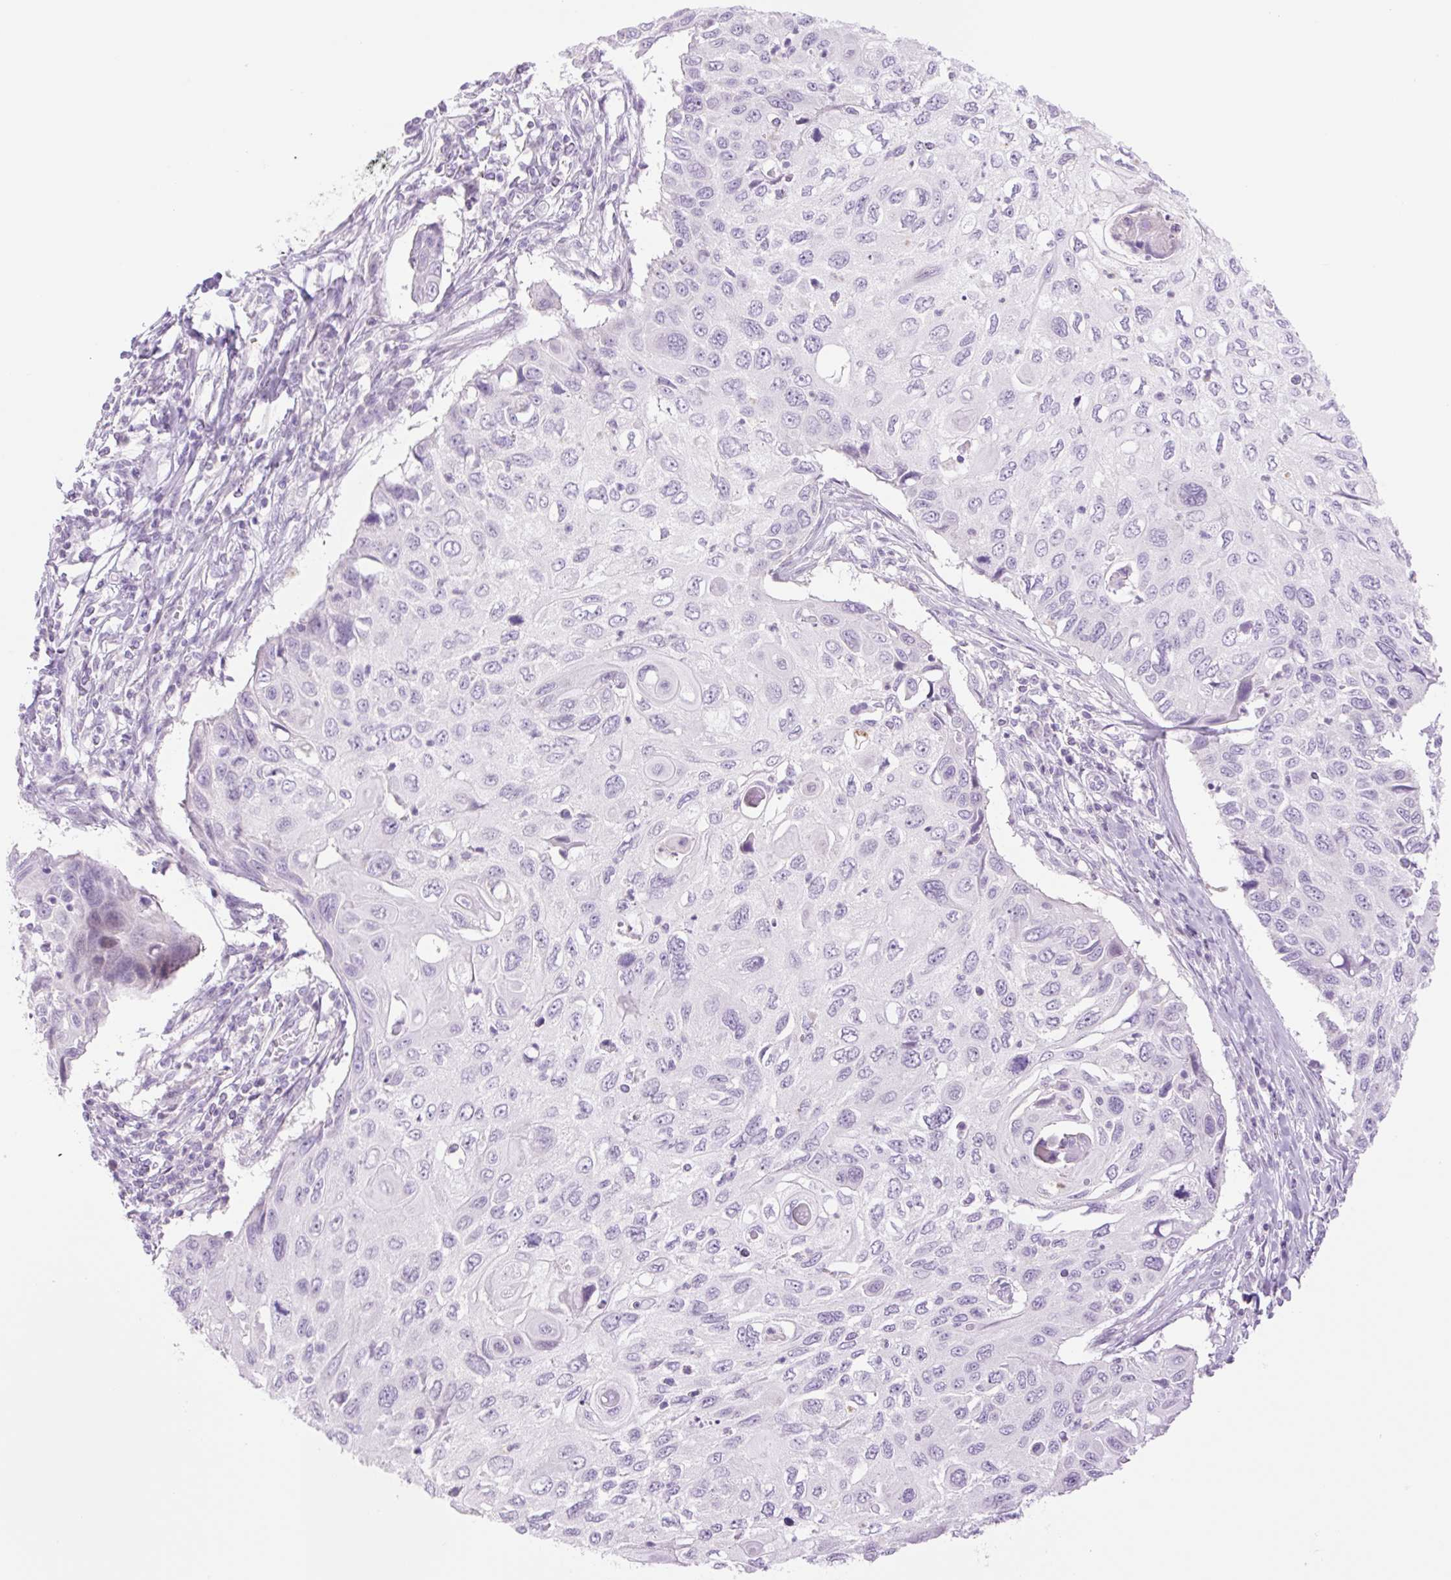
{"staining": {"intensity": "negative", "quantity": "none", "location": "none"}, "tissue": "cervical cancer", "cell_type": "Tumor cells", "image_type": "cancer", "snomed": [{"axis": "morphology", "description": "Squamous cell carcinoma, NOS"}, {"axis": "topography", "description": "Cervix"}], "caption": "A high-resolution histopathology image shows IHC staining of cervical cancer, which reveals no significant staining in tumor cells.", "gene": "TBX15", "patient": {"sex": "female", "age": 70}}